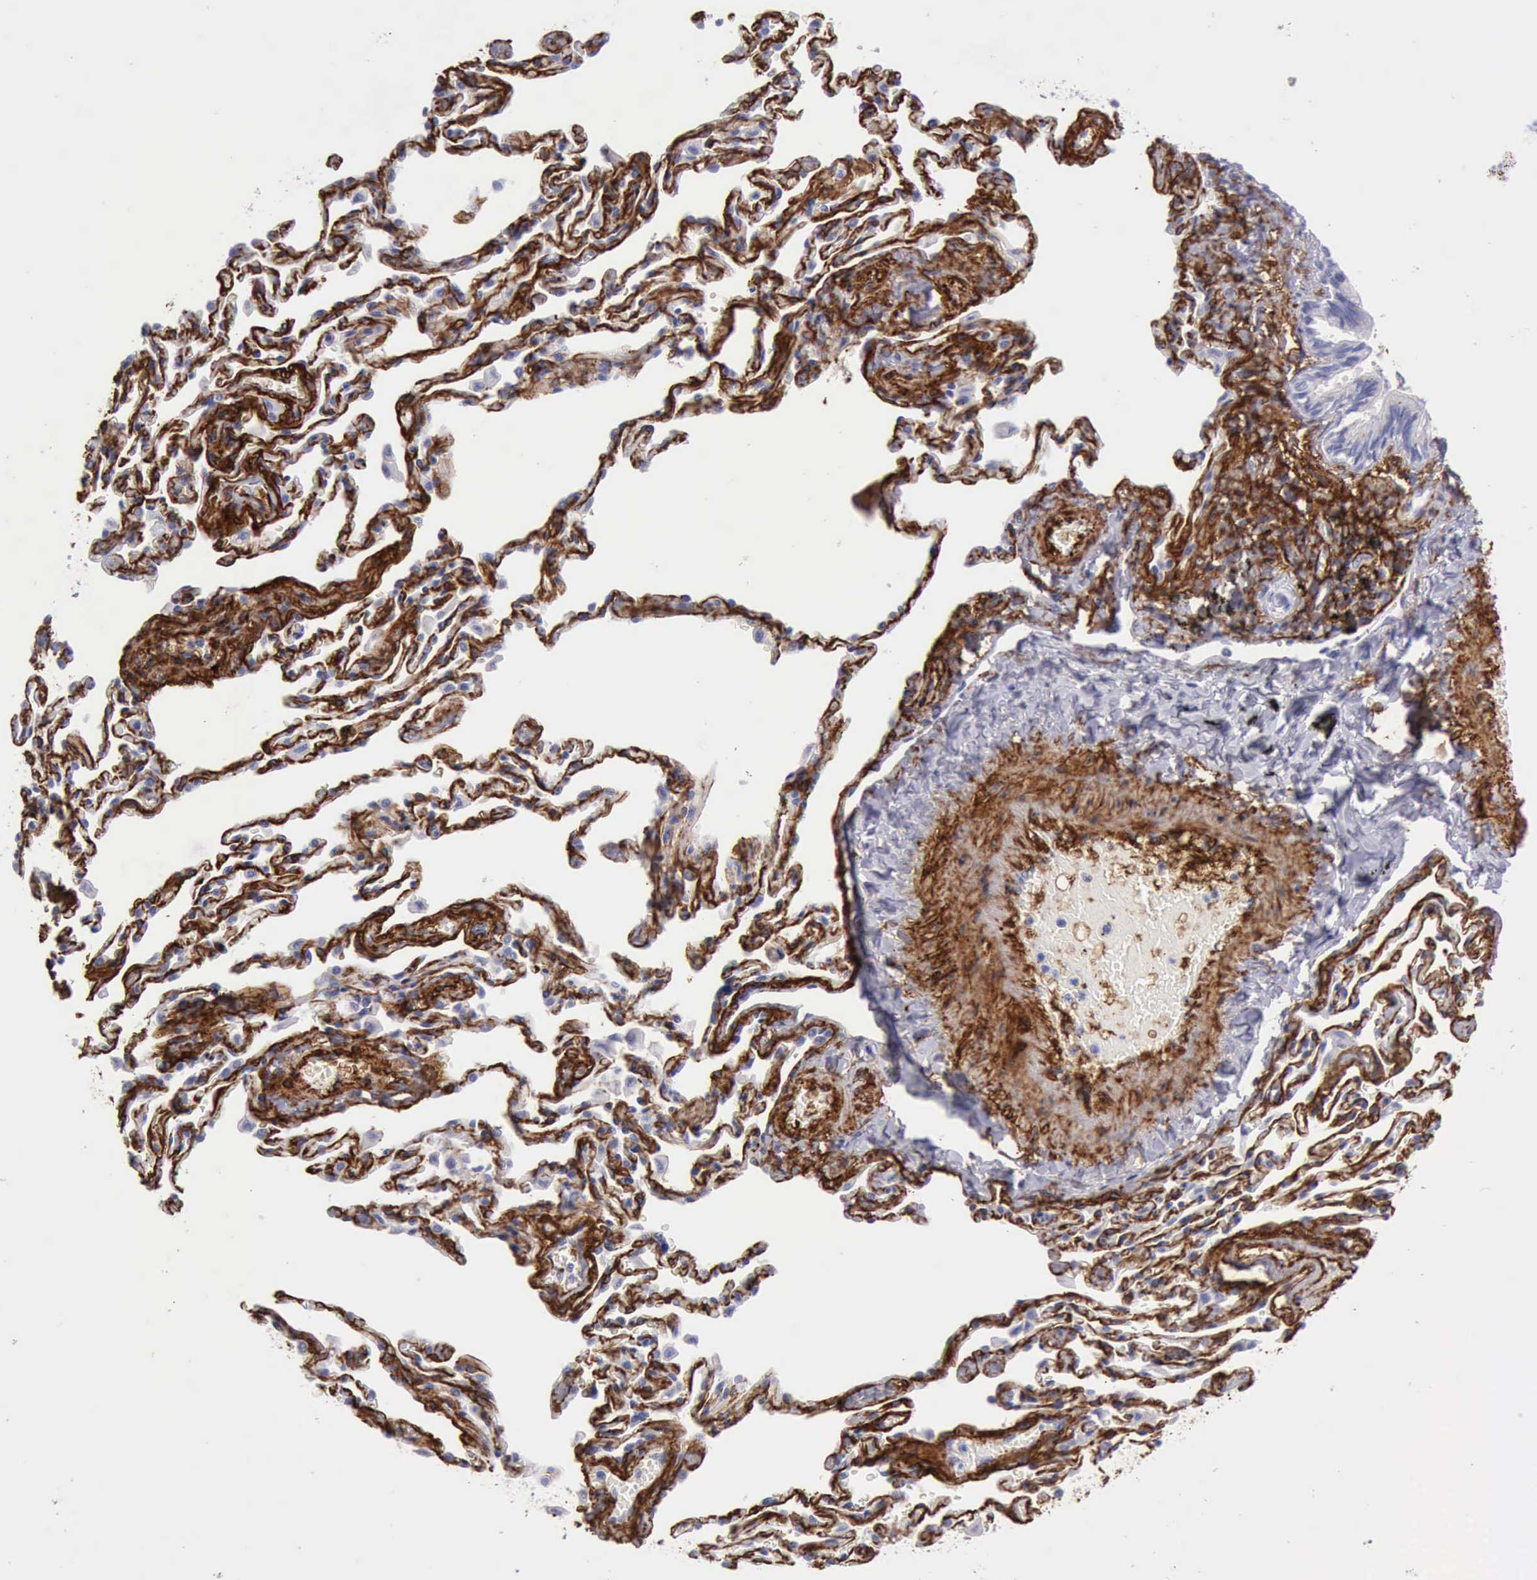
{"staining": {"intensity": "negative", "quantity": "none", "location": "none"}, "tissue": "bronchus", "cell_type": "Respiratory epithelial cells", "image_type": "normal", "snomed": [{"axis": "morphology", "description": "Normal tissue, NOS"}, {"axis": "topography", "description": "Cartilage tissue"}, {"axis": "topography", "description": "Bronchus"}, {"axis": "topography", "description": "Lung"}], "caption": "High power microscopy image of an immunohistochemistry (IHC) photomicrograph of benign bronchus, revealing no significant staining in respiratory epithelial cells. The staining is performed using DAB brown chromogen with nuclei counter-stained in using hematoxylin.", "gene": "AOC3", "patient": {"sex": "male", "age": 64}}